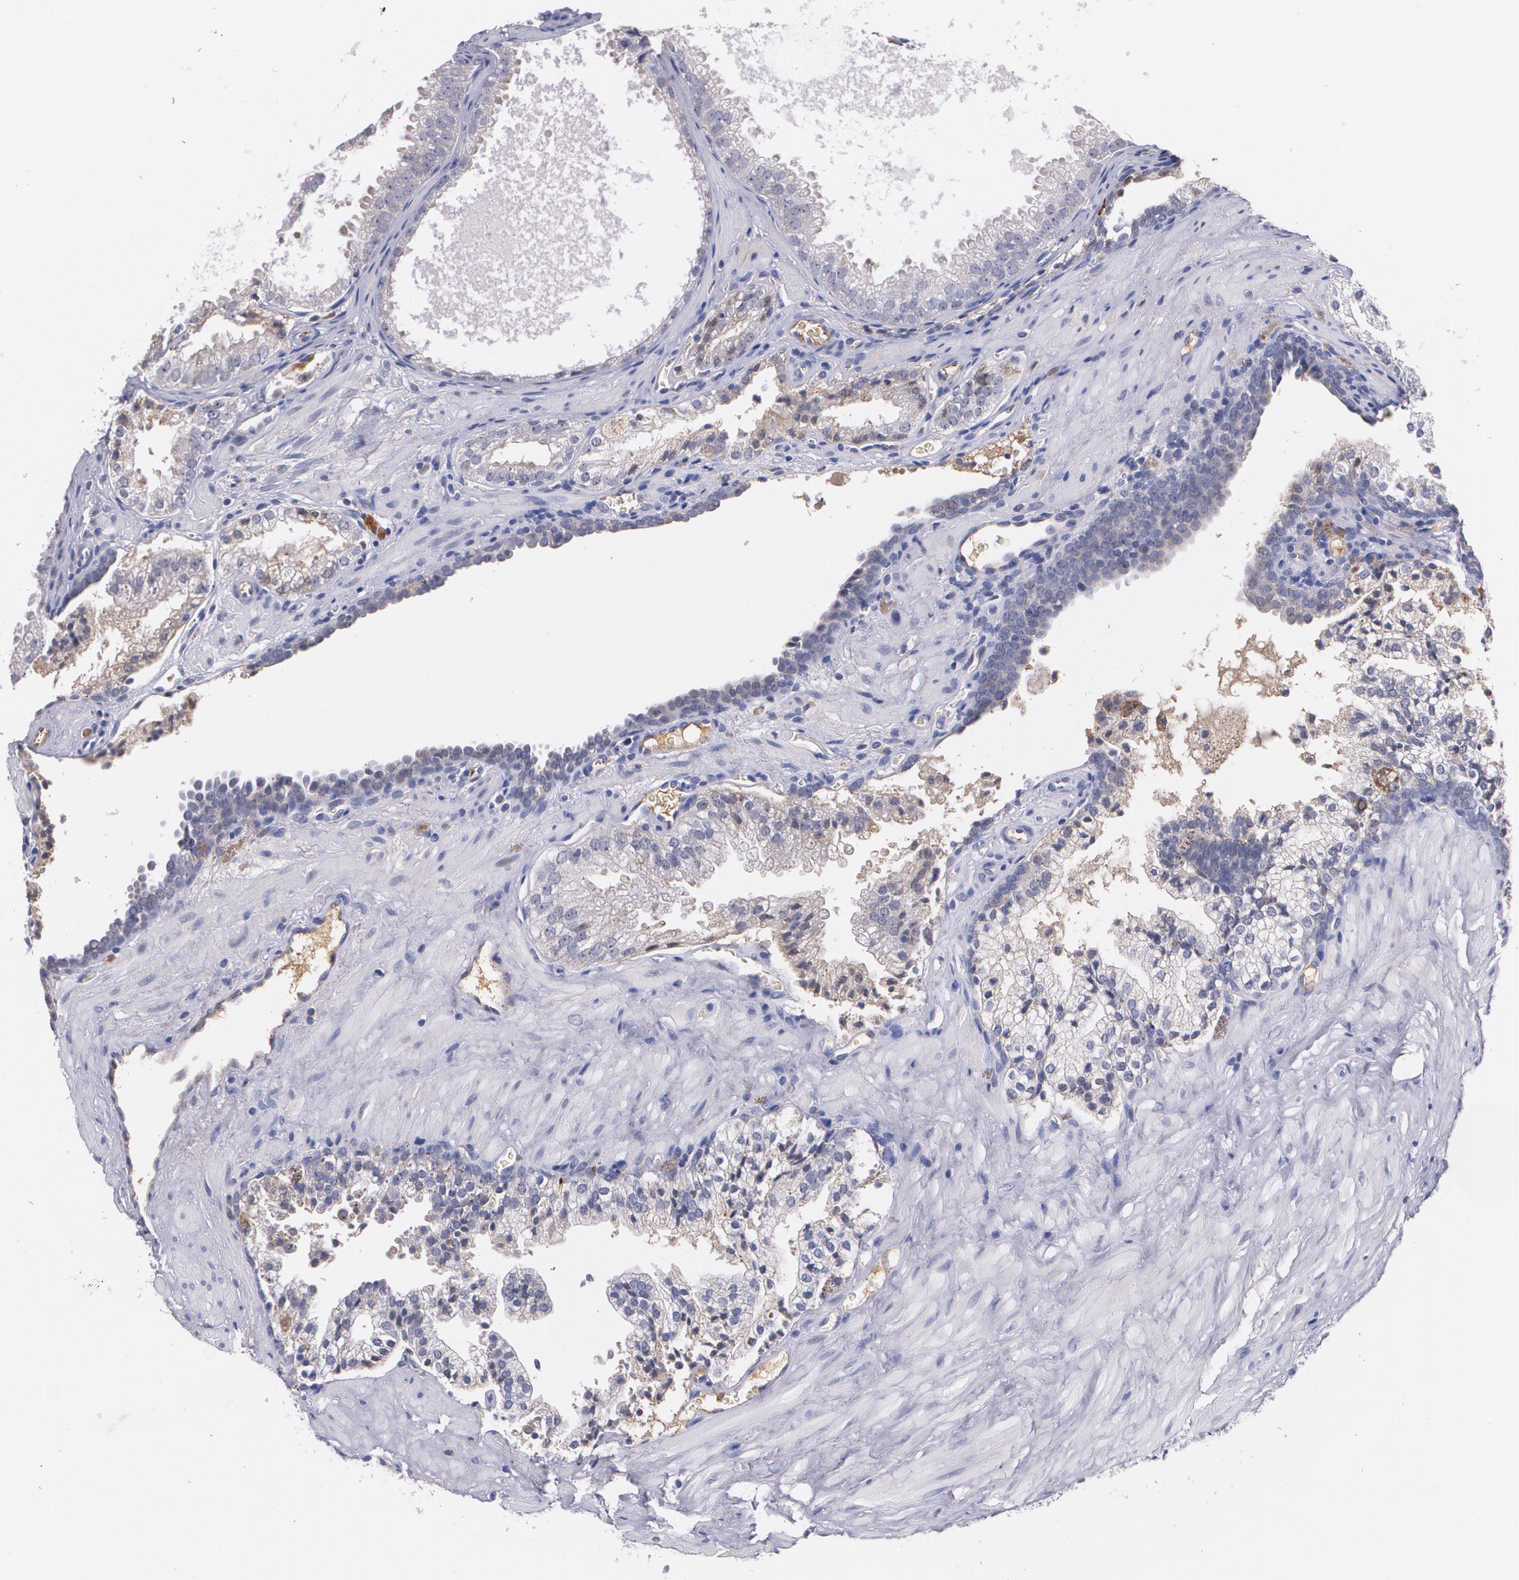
{"staining": {"intensity": "weak", "quantity": "<25%", "location": "cytoplasmic/membranous"}, "tissue": "prostate cancer", "cell_type": "Tumor cells", "image_type": "cancer", "snomed": [{"axis": "morphology", "description": "Adenocarcinoma, Medium grade"}, {"axis": "topography", "description": "Prostate"}], "caption": "Tumor cells show no significant protein expression in adenocarcinoma (medium-grade) (prostate).", "gene": "AMBP", "patient": {"sex": "male", "age": 64}}